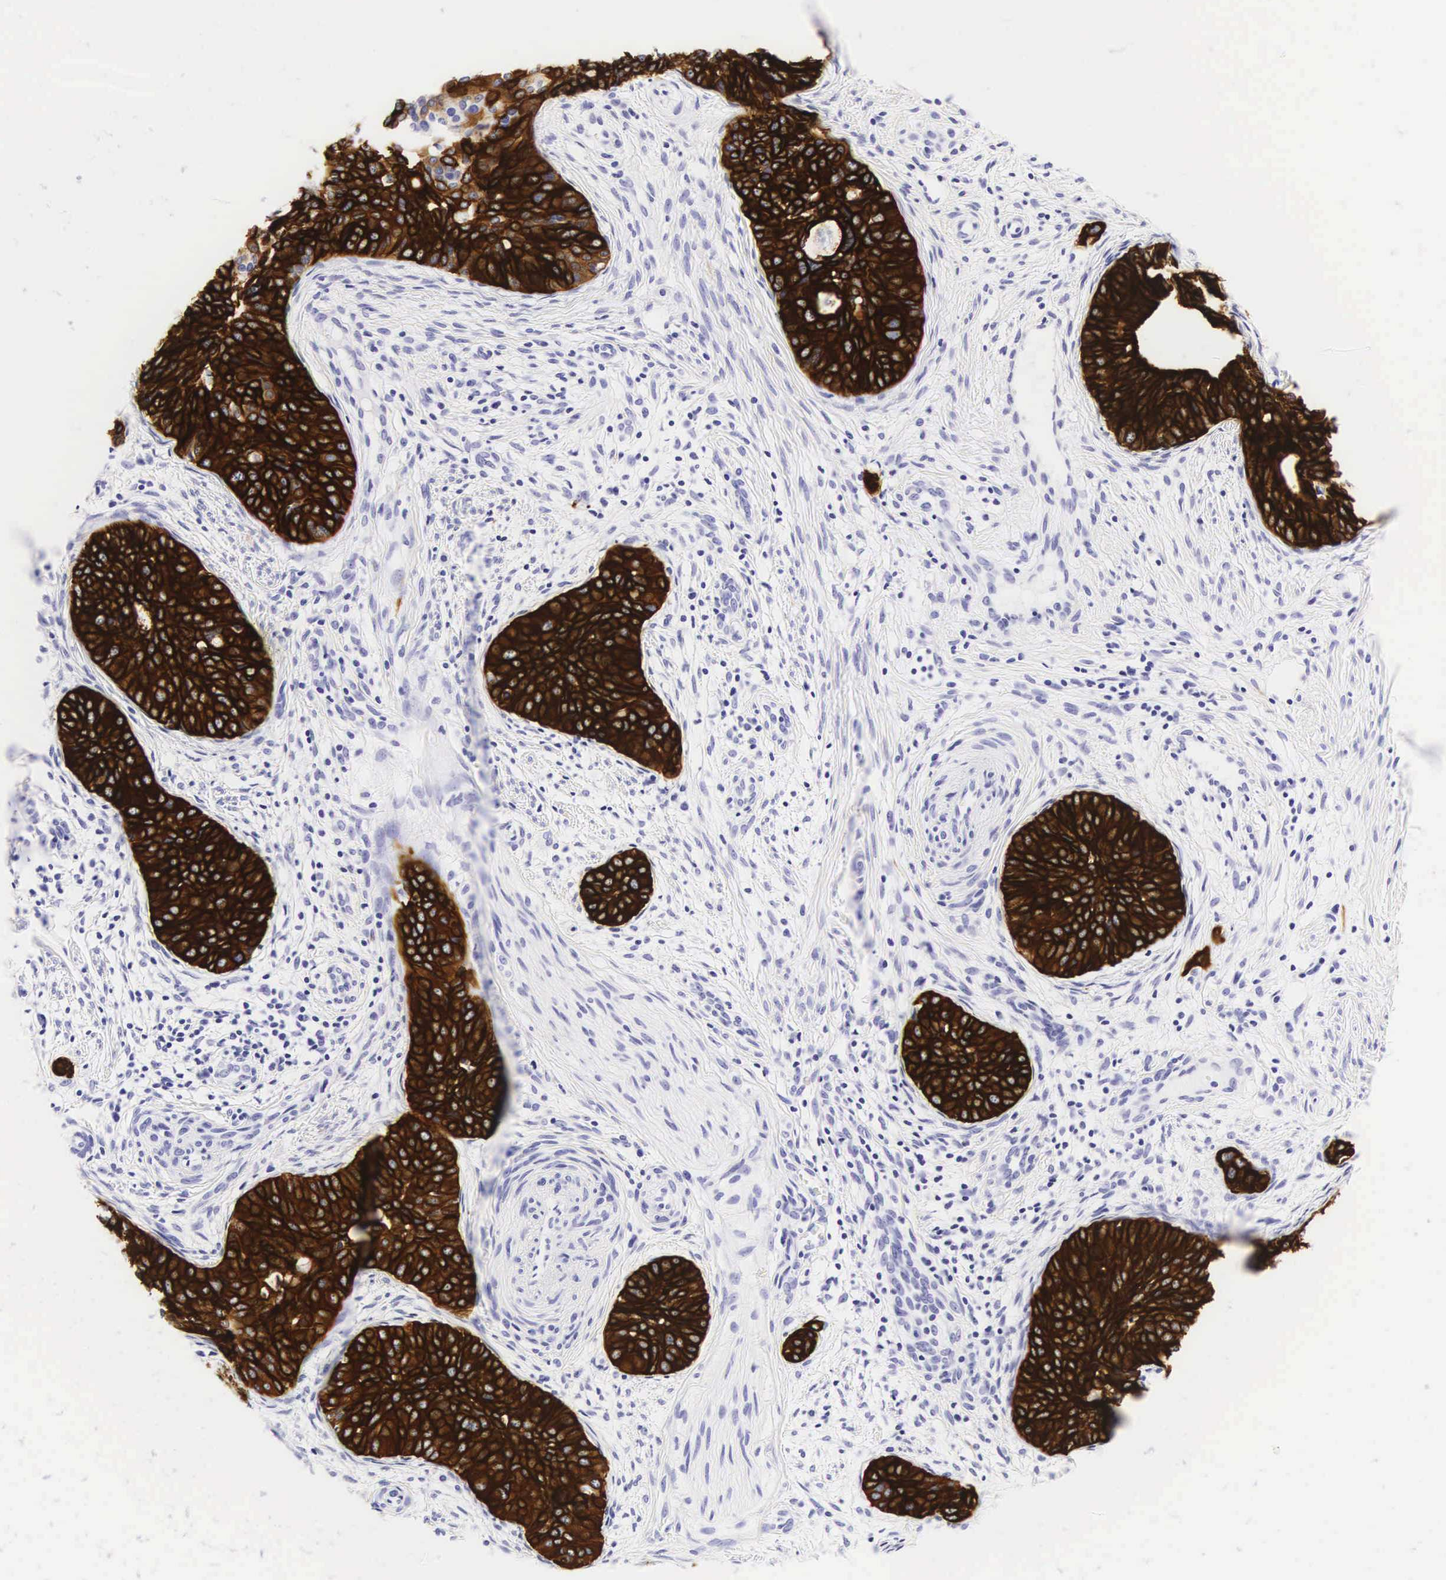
{"staining": {"intensity": "strong", "quantity": ">75%", "location": "cytoplasmic/membranous"}, "tissue": "cervical cancer", "cell_type": "Tumor cells", "image_type": "cancer", "snomed": [{"axis": "morphology", "description": "Squamous cell carcinoma, NOS"}, {"axis": "topography", "description": "Cervix"}], "caption": "A micrograph of cervical cancer (squamous cell carcinoma) stained for a protein demonstrates strong cytoplasmic/membranous brown staining in tumor cells.", "gene": "KRT18", "patient": {"sex": "female", "age": 34}}